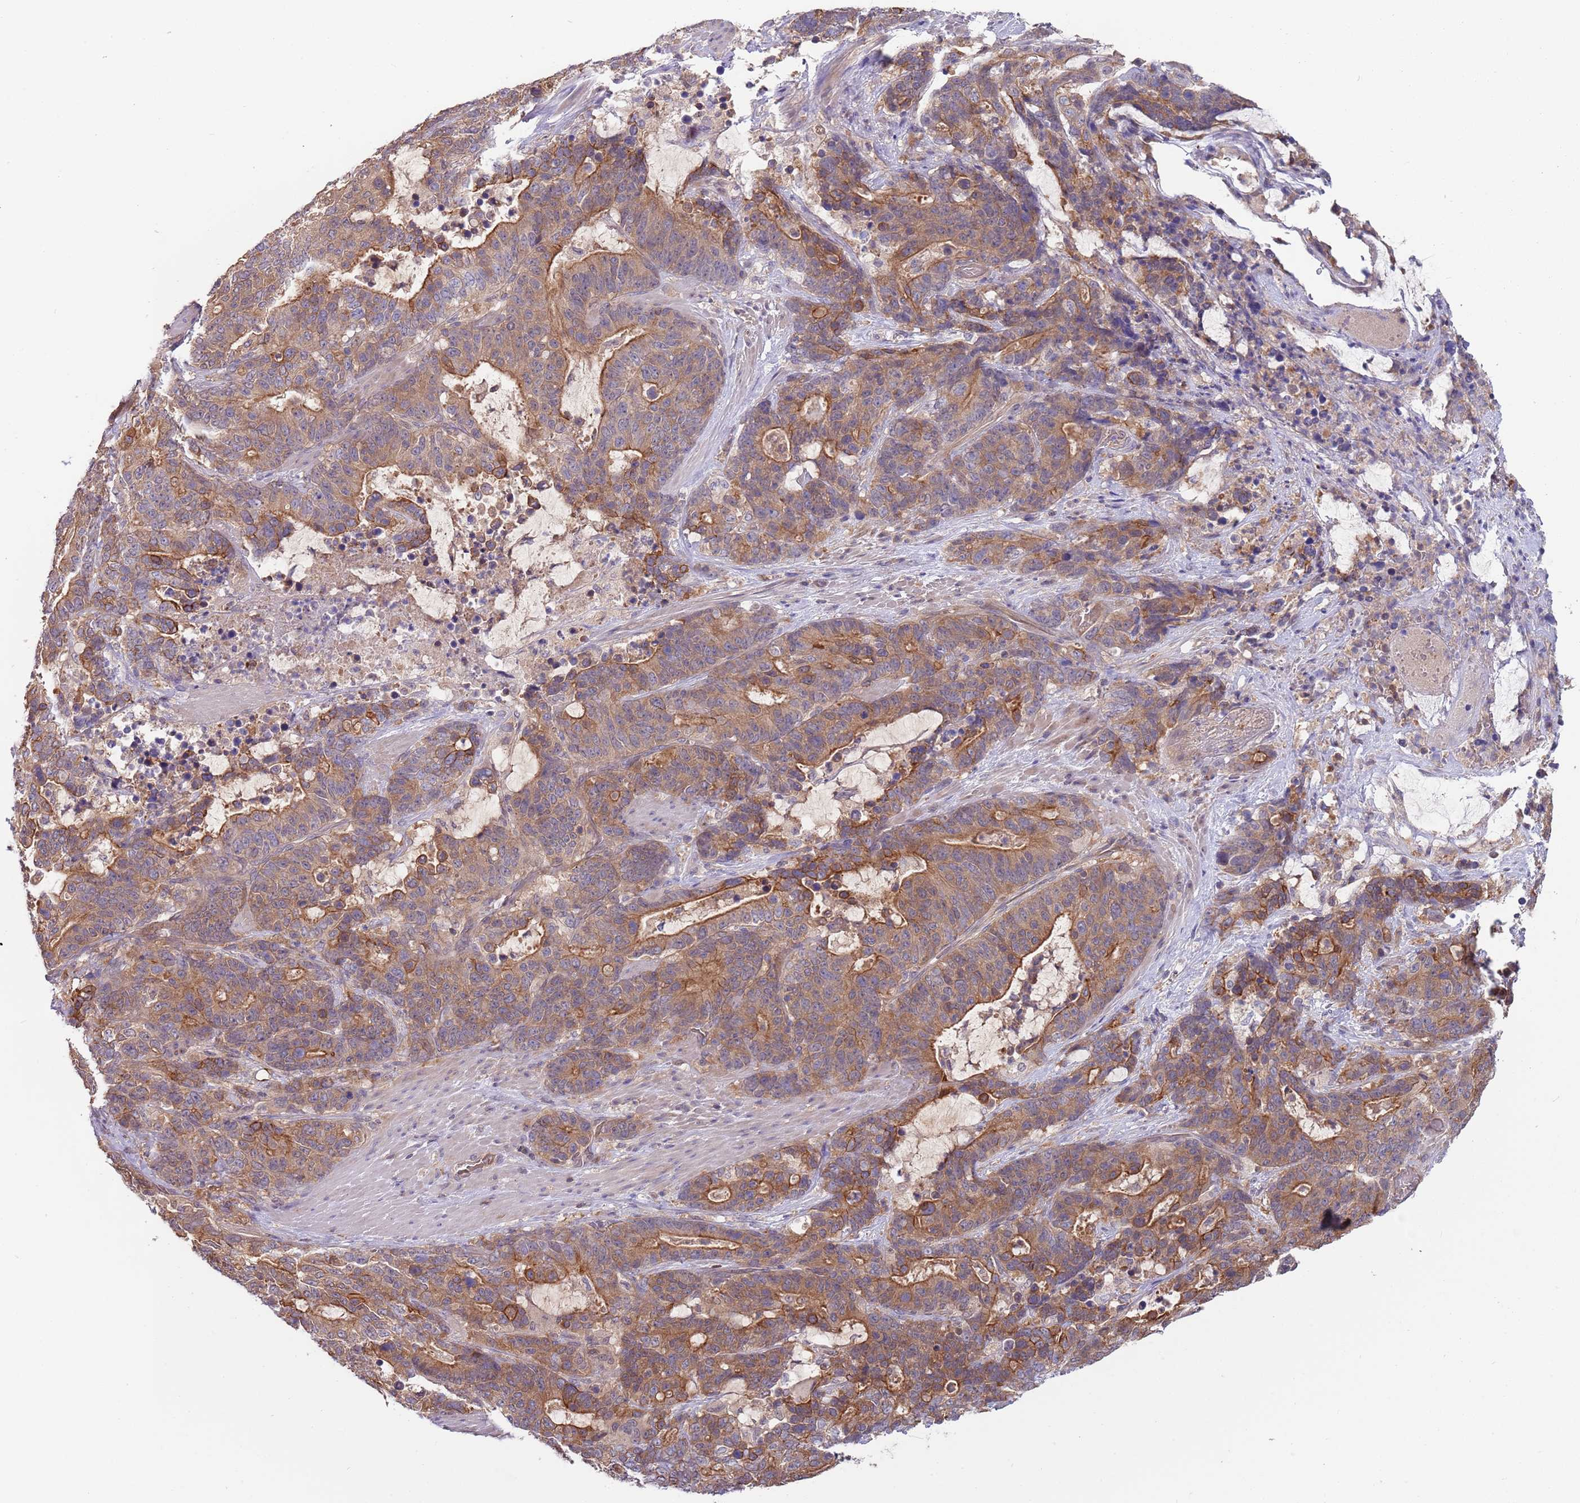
{"staining": {"intensity": "moderate", "quantity": ">75%", "location": "cytoplasmic/membranous"}, "tissue": "stomach cancer", "cell_type": "Tumor cells", "image_type": "cancer", "snomed": [{"axis": "morphology", "description": "Adenocarcinoma, NOS"}, {"axis": "topography", "description": "Stomach"}], "caption": "Stomach cancer (adenocarcinoma) stained for a protein reveals moderate cytoplasmic/membranous positivity in tumor cells. The staining is performed using DAB (3,3'-diaminobenzidine) brown chromogen to label protein expression. The nuclei are counter-stained blue using hematoxylin.", "gene": "GSDMD", "patient": {"sex": "female", "age": 76}}